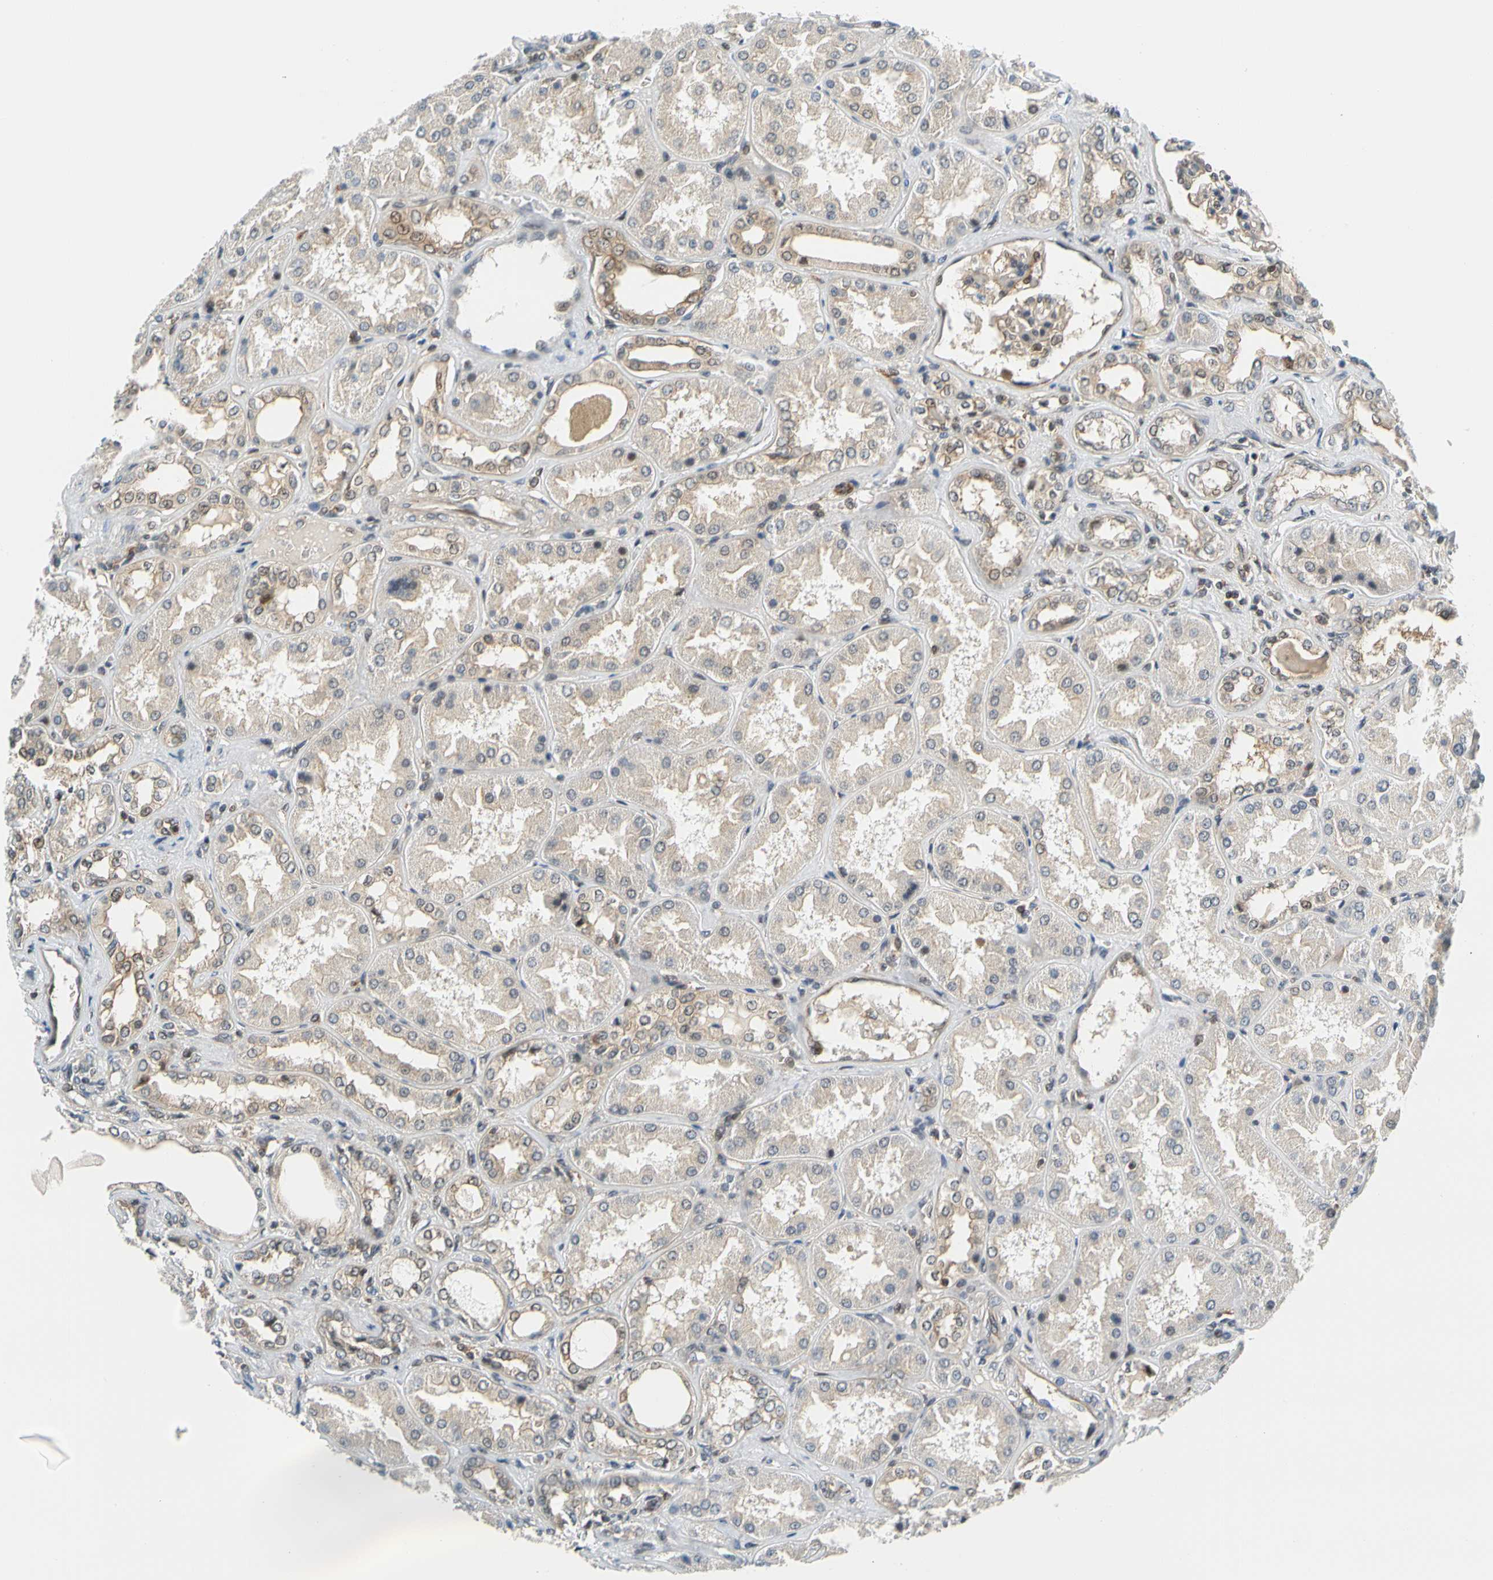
{"staining": {"intensity": "strong", "quantity": ">75%", "location": "cytoplasmic/membranous,nuclear"}, "tissue": "kidney", "cell_type": "Cells in glomeruli", "image_type": "normal", "snomed": [{"axis": "morphology", "description": "Normal tissue, NOS"}, {"axis": "topography", "description": "Kidney"}], "caption": "An IHC photomicrograph of normal tissue is shown. Protein staining in brown highlights strong cytoplasmic/membranous,nuclear positivity in kidney within cells in glomeruli.", "gene": "MAPK9", "patient": {"sex": "female", "age": 56}}